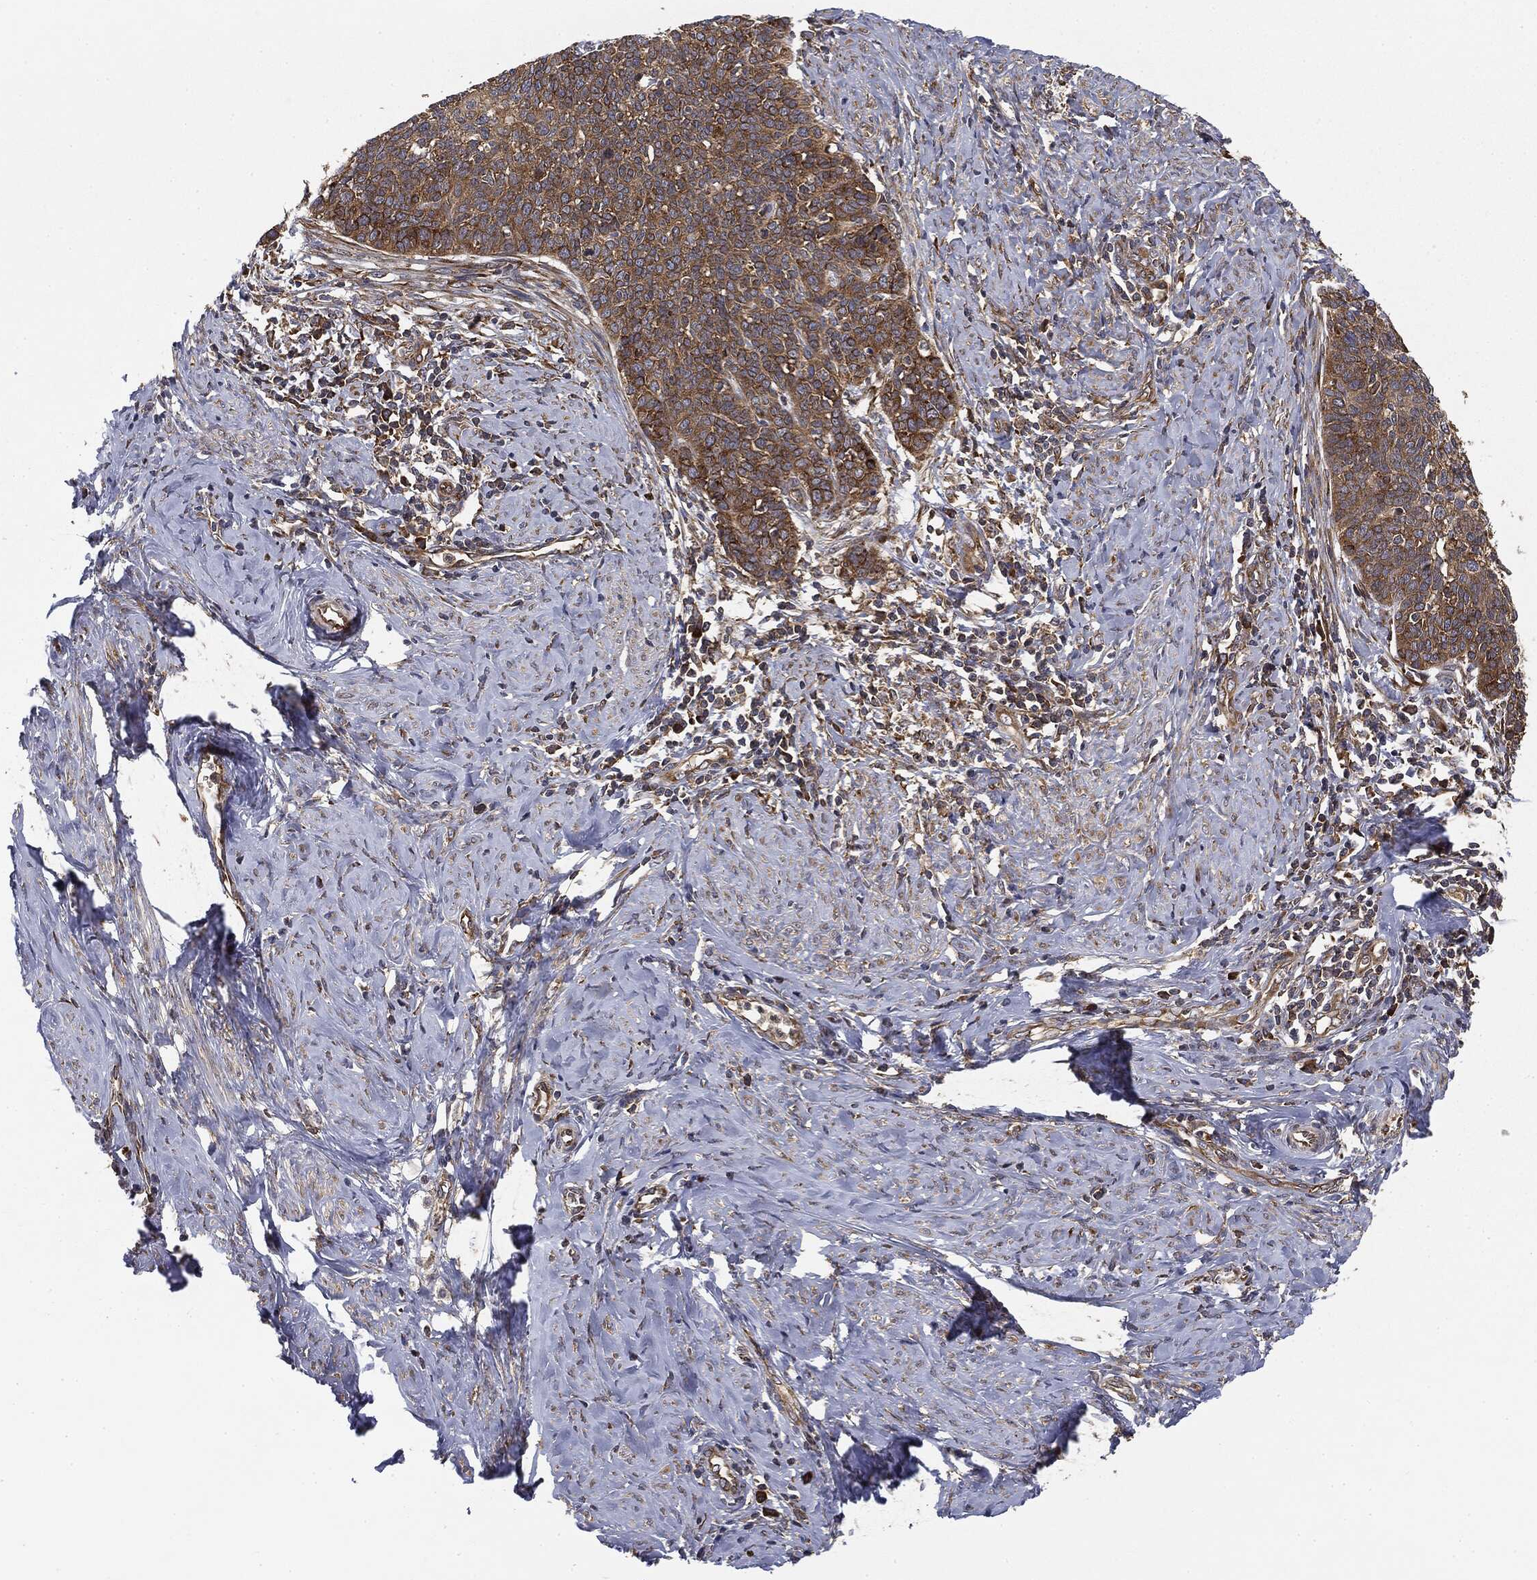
{"staining": {"intensity": "moderate", "quantity": ">75%", "location": "cytoplasmic/membranous"}, "tissue": "cervical cancer", "cell_type": "Tumor cells", "image_type": "cancer", "snomed": [{"axis": "morphology", "description": "Normal tissue, NOS"}, {"axis": "morphology", "description": "Squamous cell carcinoma, NOS"}, {"axis": "topography", "description": "Cervix"}], "caption": "Brown immunohistochemical staining in cervical cancer reveals moderate cytoplasmic/membranous expression in approximately >75% of tumor cells. The protein of interest is shown in brown color, while the nuclei are stained blue.", "gene": "EIF2AK2", "patient": {"sex": "female", "age": 39}}